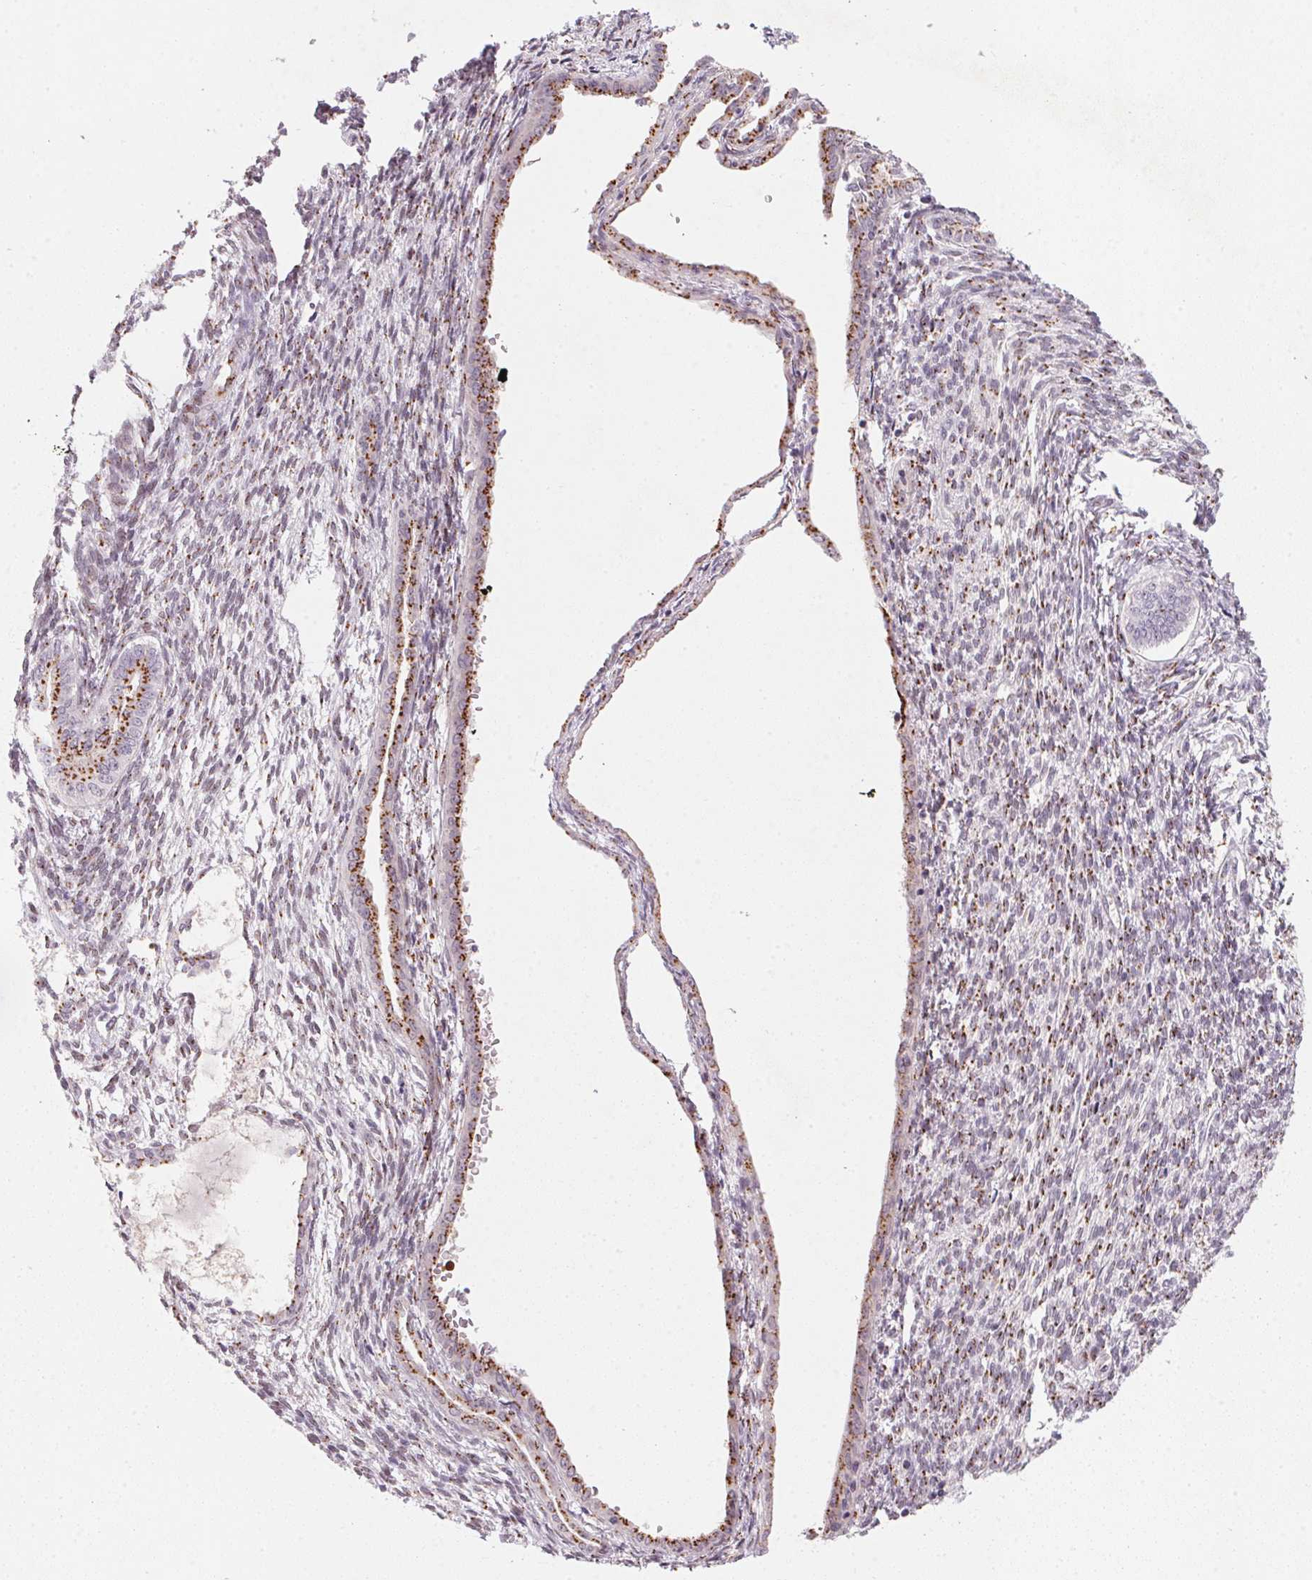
{"staining": {"intensity": "strong", "quantity": "25%-75%", "location": "cytoplasmic/membranous"}, "tissue": "endometrial cancer", "cell_type": "Tumor cells", "image_type": "cancer", "snomed": [{"axis": "morphology", "description": "Adenocarcinoma, NOS"}, {"axis": "topography", "description": "Endometrium"}], "caption": "This image demonstrates IHC staining of adenocarcinoma (endometrial), with high strong cytoplasmic/membranous expression in about 25%-75% of tumor cells.", "gene": "RAB22A", "patient": {"sex": "female", "age": 86}}